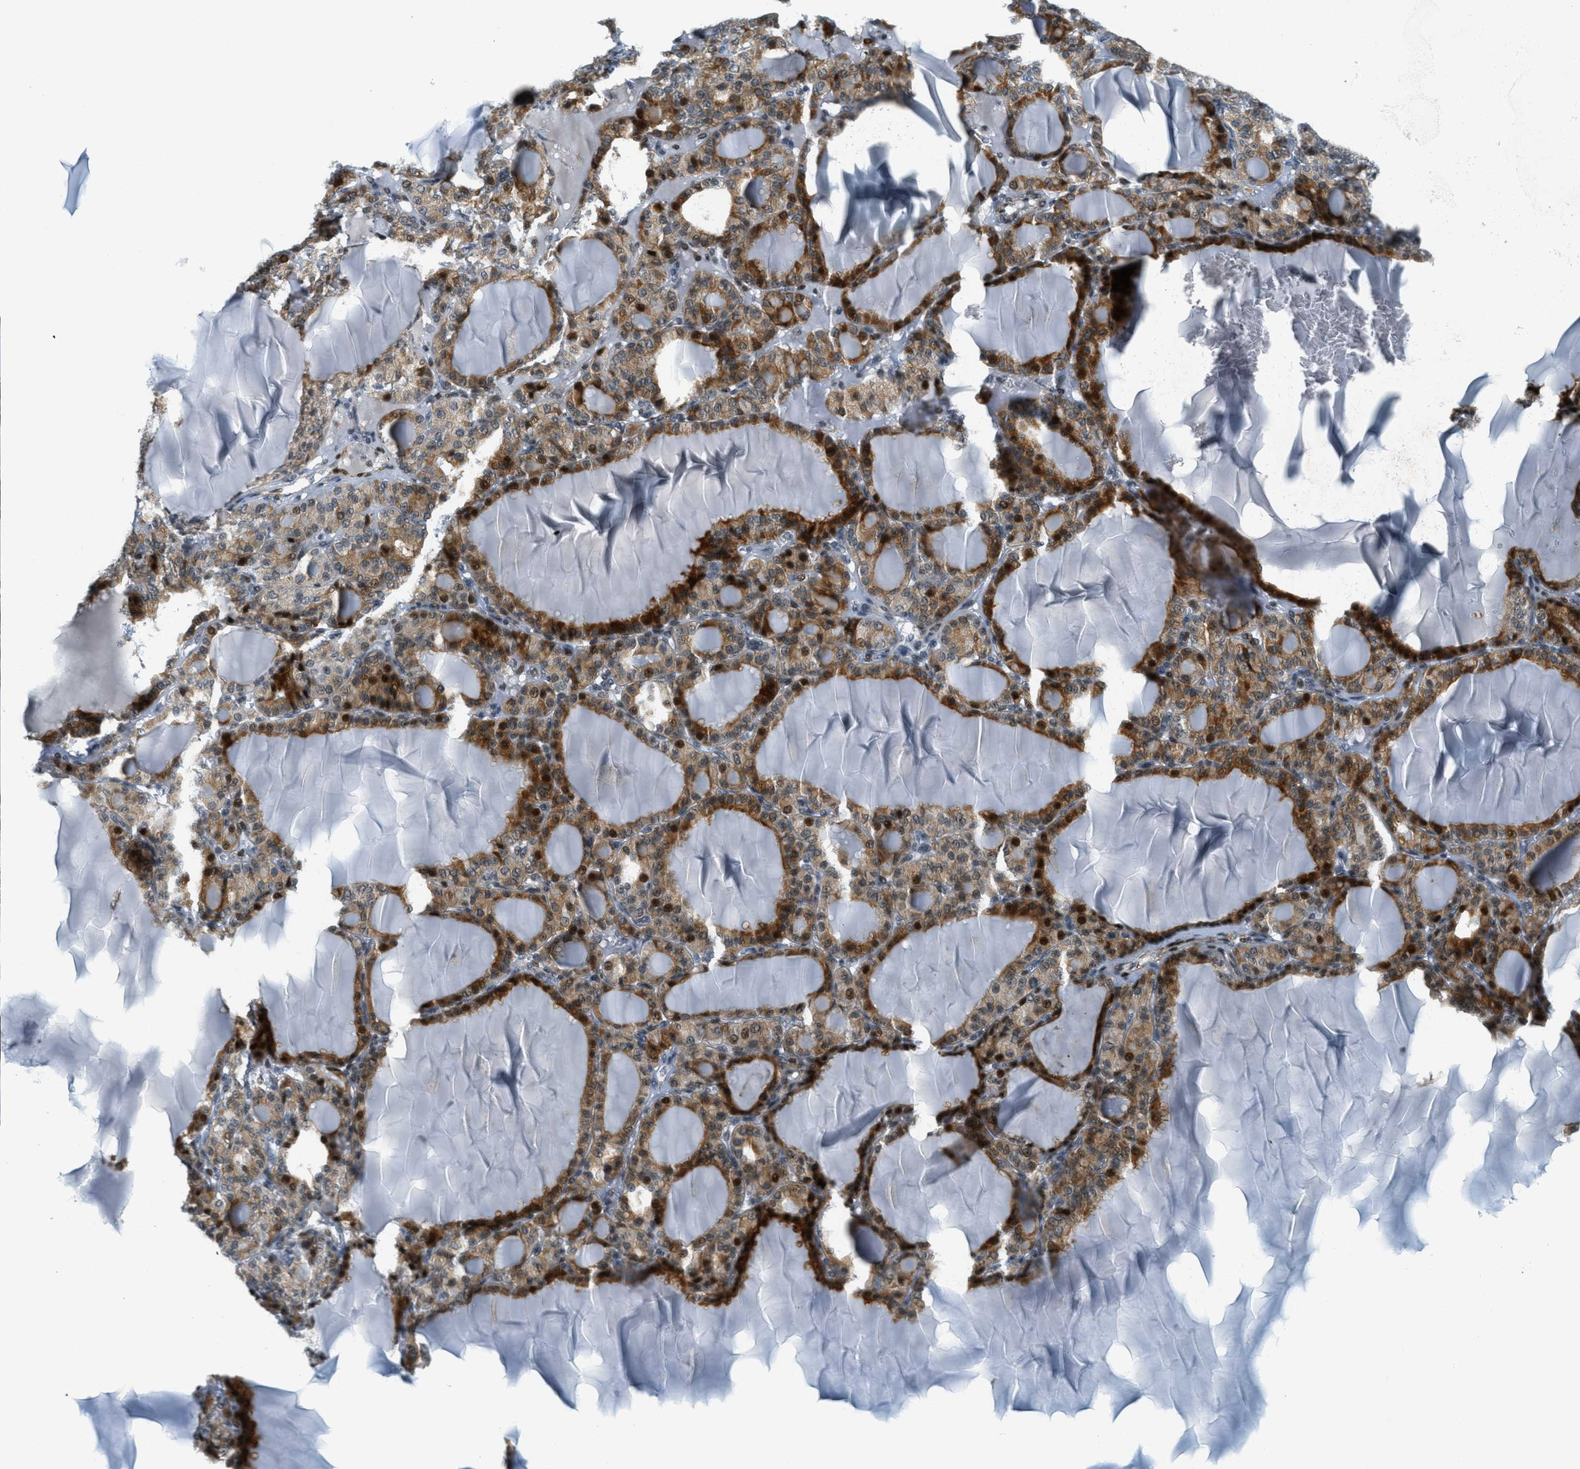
{"staining": {"intensity": "strong", "quantity": "25%-75%", "location": "cytoplasmic/membranous,nuclear"}, "tissue": "thyroid gland", "cell_type": "Glandular cells", "image_type": "normal", "snomed": [{"axis": "morphology", "description": "Normal tissue, NOS"}, {"axis": "topography", "description": "Thyroid gland"}], "caption": "The micrograph demonstrates a brown stain indicating the presence of a protein in the cytoplasmic/membranous,nuclear of glandular cells in thyroid gland.", "gene": "ZDHHC23", "patient": {"sex": "female", "age": 28}}